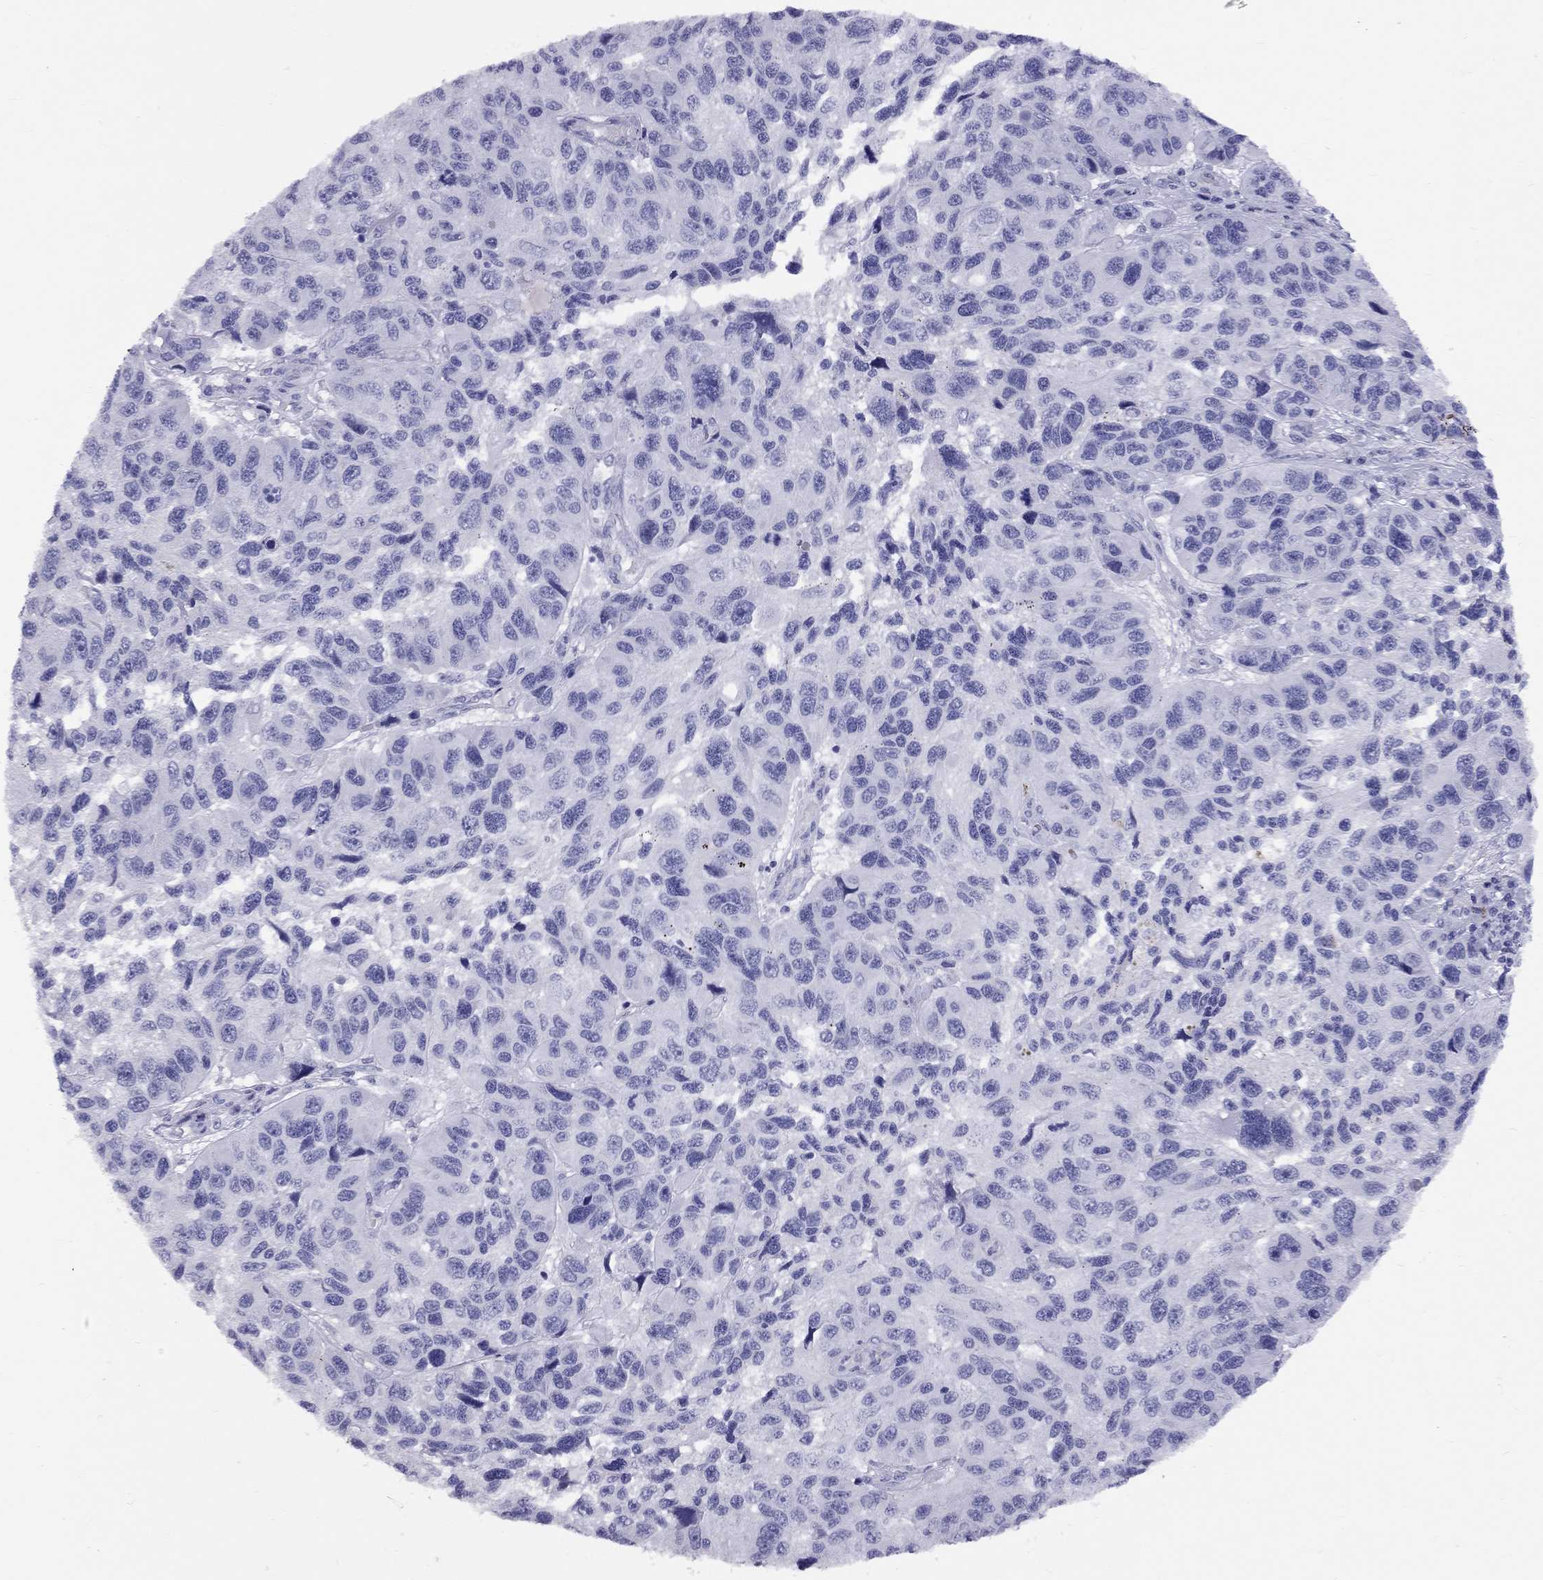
{"staining": {"intensity": "negative", "quantity": "none", "location": "none"}, "tissue": "melanoma", "cell_type": "Tumor cells", "image_type": "cancer", "snomed": [{"axis": "morphology", "description": "Malignant melanoma, NOS"}, {"axis": "topography", "description": "Skin"}], "caption": "A micrograph of malignant melanoma stained for a protein exhibits no brown staining in tumor cells.", "gene": "FSCN3", "patient": {"sex": "male", "age": 53}}